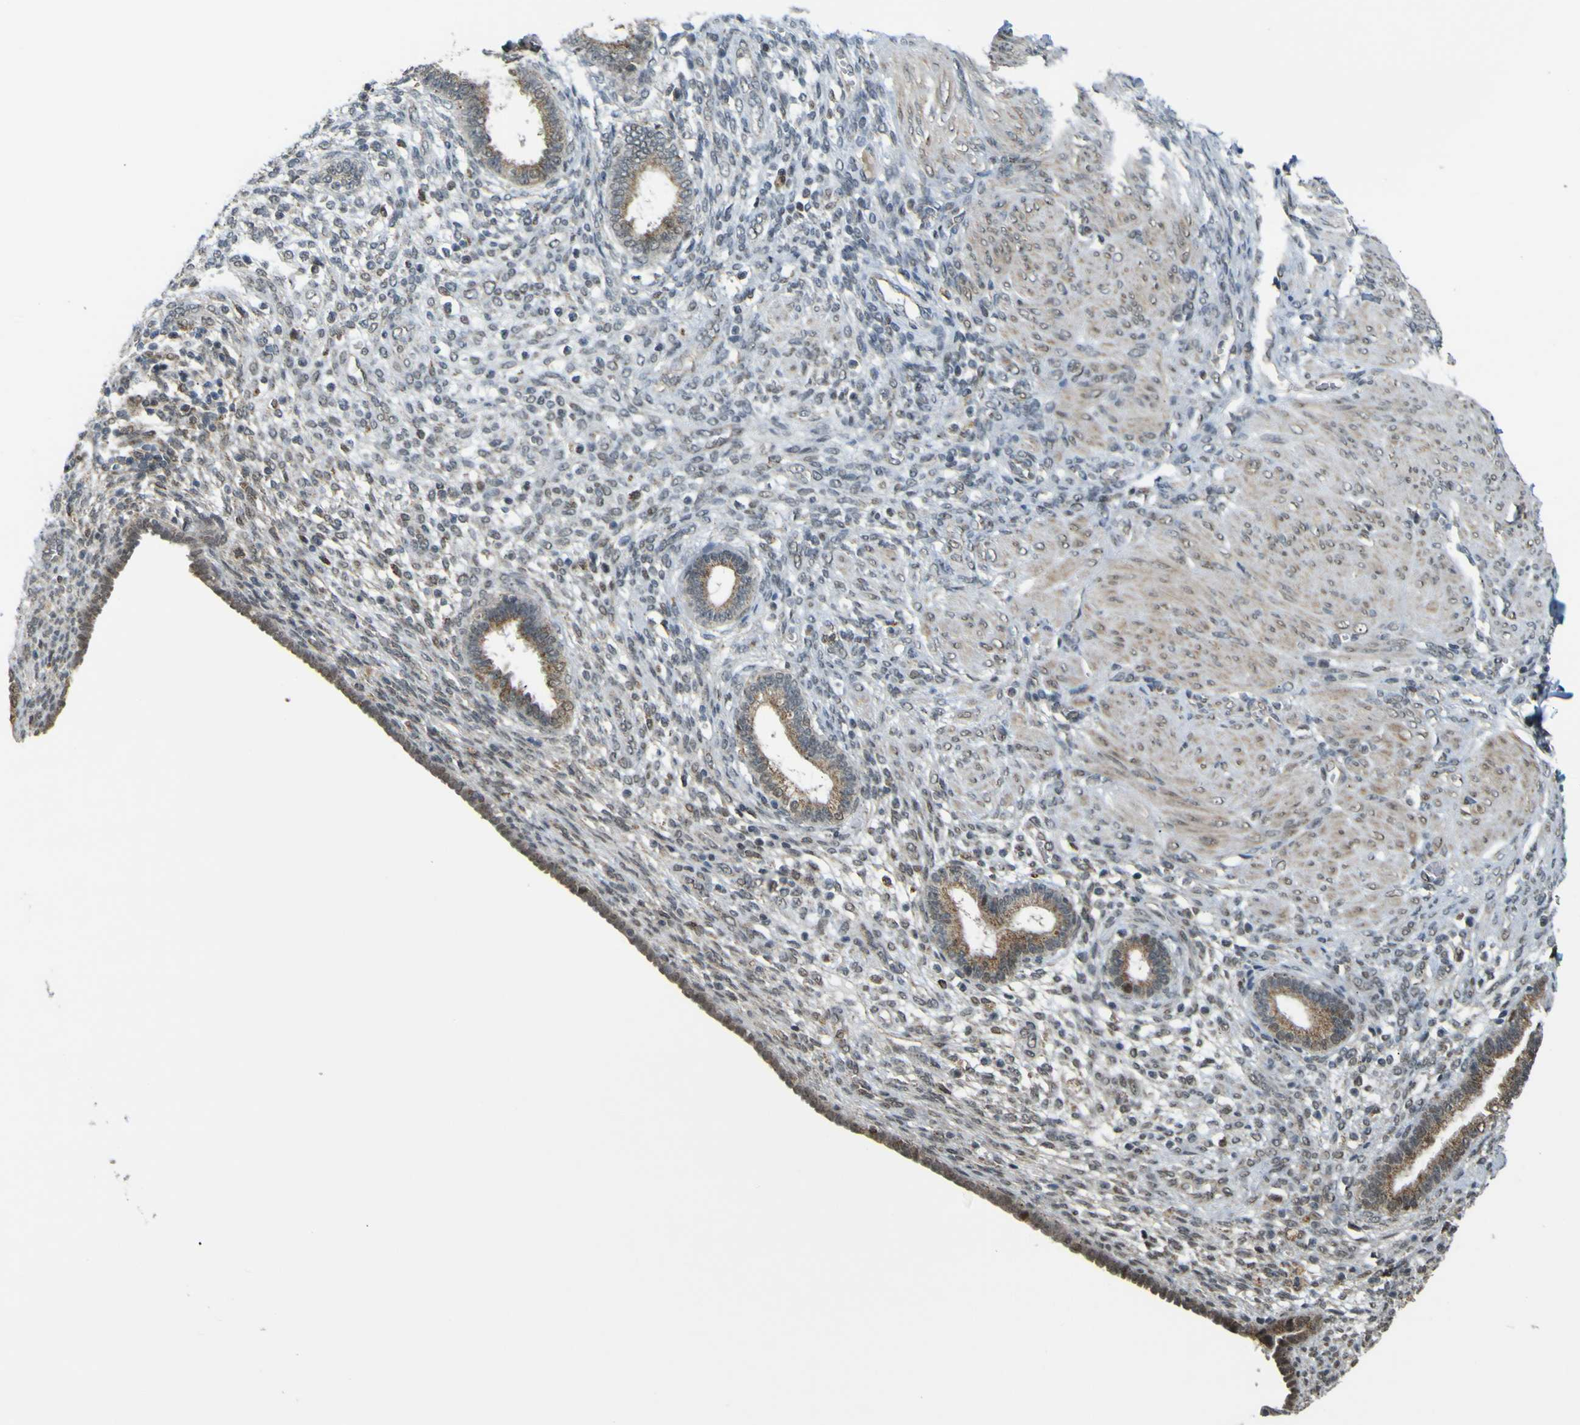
{"staining": {"intensity": "moderate", "quantity": "25%-75%", "location": "nuclear"}, "tissue": "endometrium", "cell_type": "Cells in endometrial stroma", "image_type": "normal", "snomed": [{"axis": "morphology", "description": "Normal tissue, NOS"}, {"axis": "topography", "description": "Endometrium"}], "caption": "Immunohistochemistry of benign endometrium exhibits medium levels of moderate nuclear expression in about 25%-75% of cells in endometrial stroma.", "gene": "ACBD5", "patient": {"sex": "female", "age": 72}}